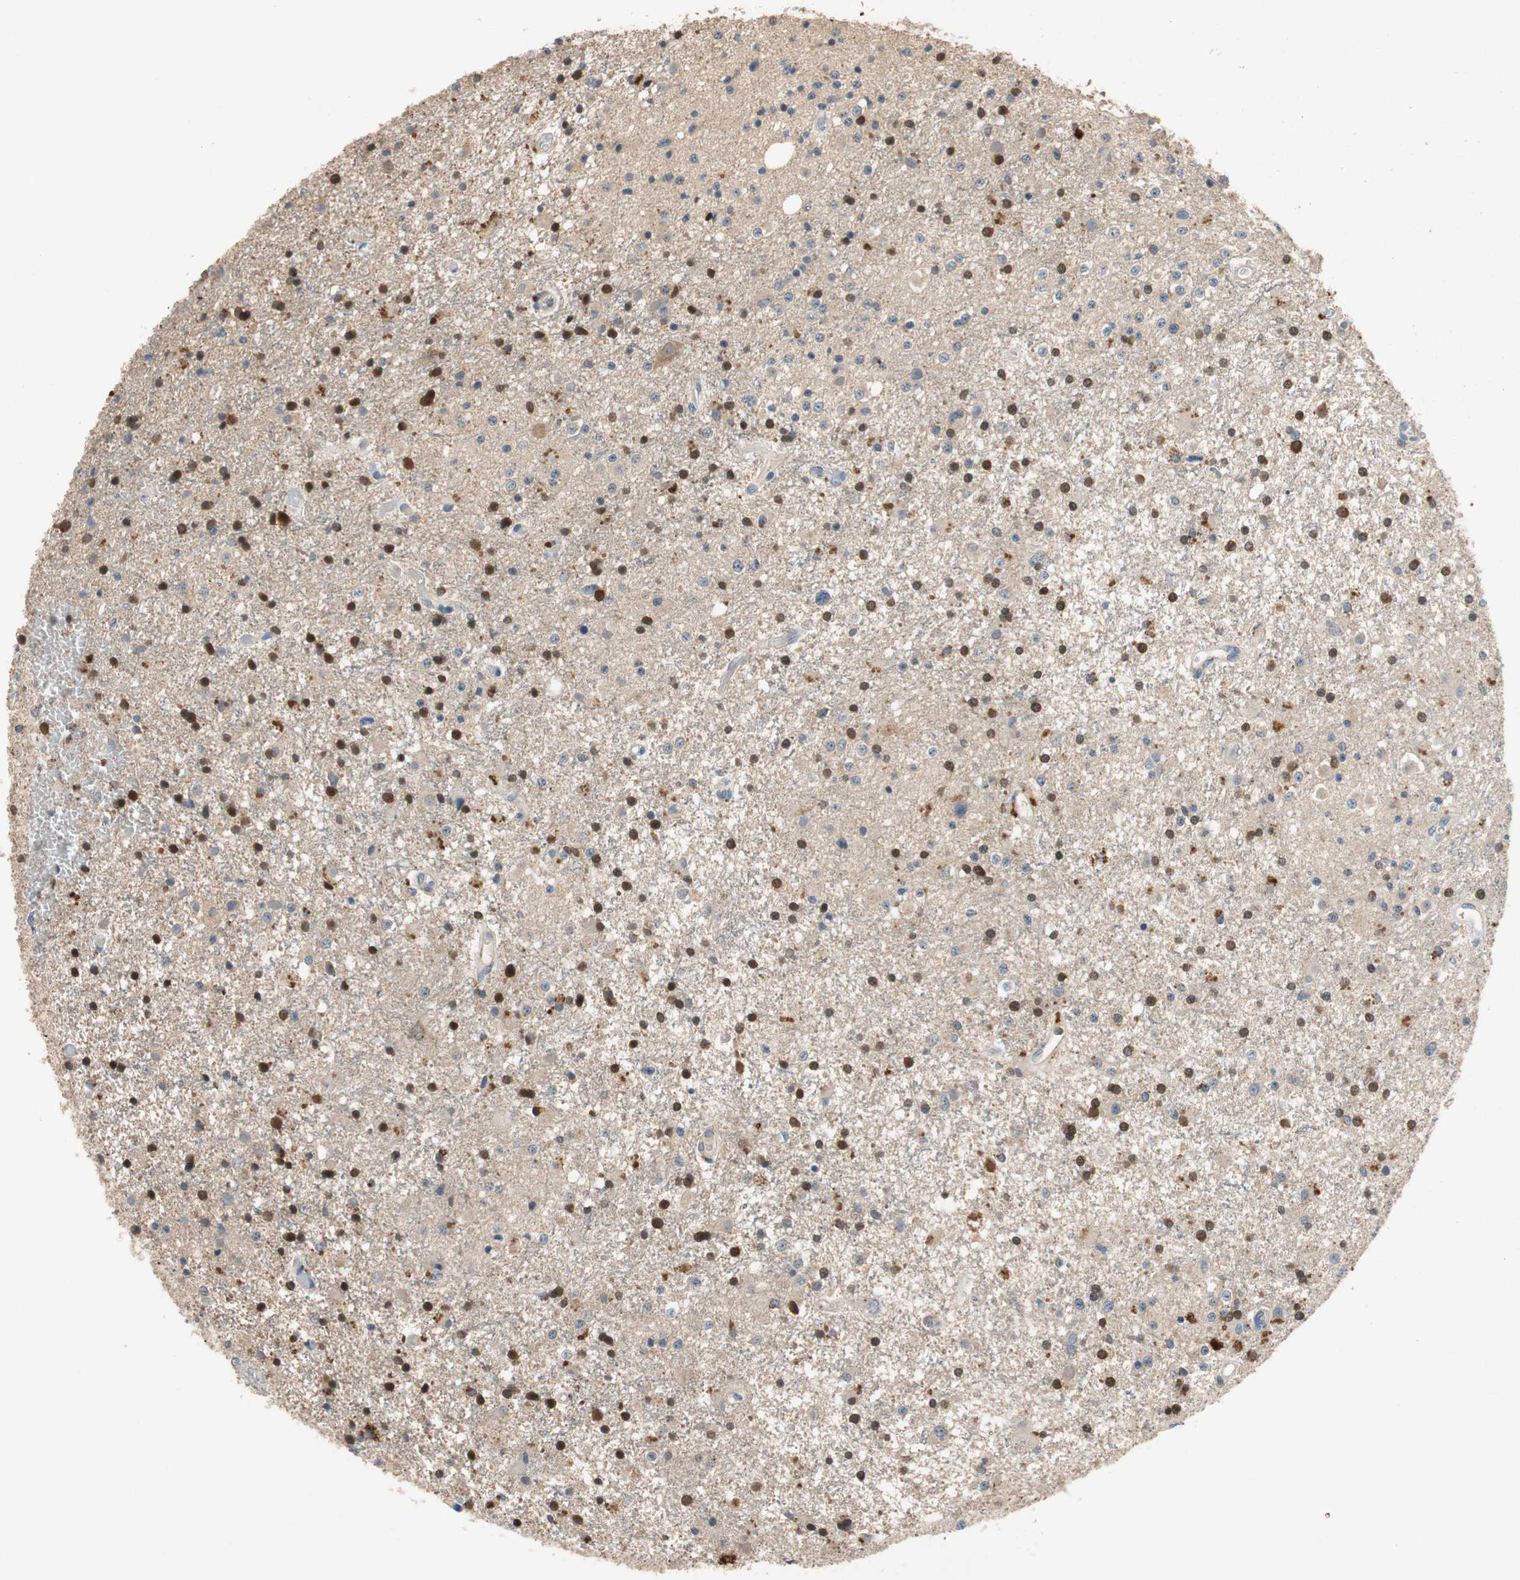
{"staining": {"intensity": "strong", "quantity": "25%-75%", "location": "nuclear"}, "tissue": "glioma", "cell_type": "Tumor cells", "image_type": "cancer", "snomed": [{"axis": "morphology", "description": "Glioma, malignant, Low grade"}, {"axis": "topography", "description": "Brain"}], "caption": "Malignant glioma (low-grade) tissue exhibits strong nuclear staining in approximately 25%-75% of tumor cells, visualized by immunohistochemistry.", "gene": "ADAP1", "patient": {"sex": "male", "age": 58}}